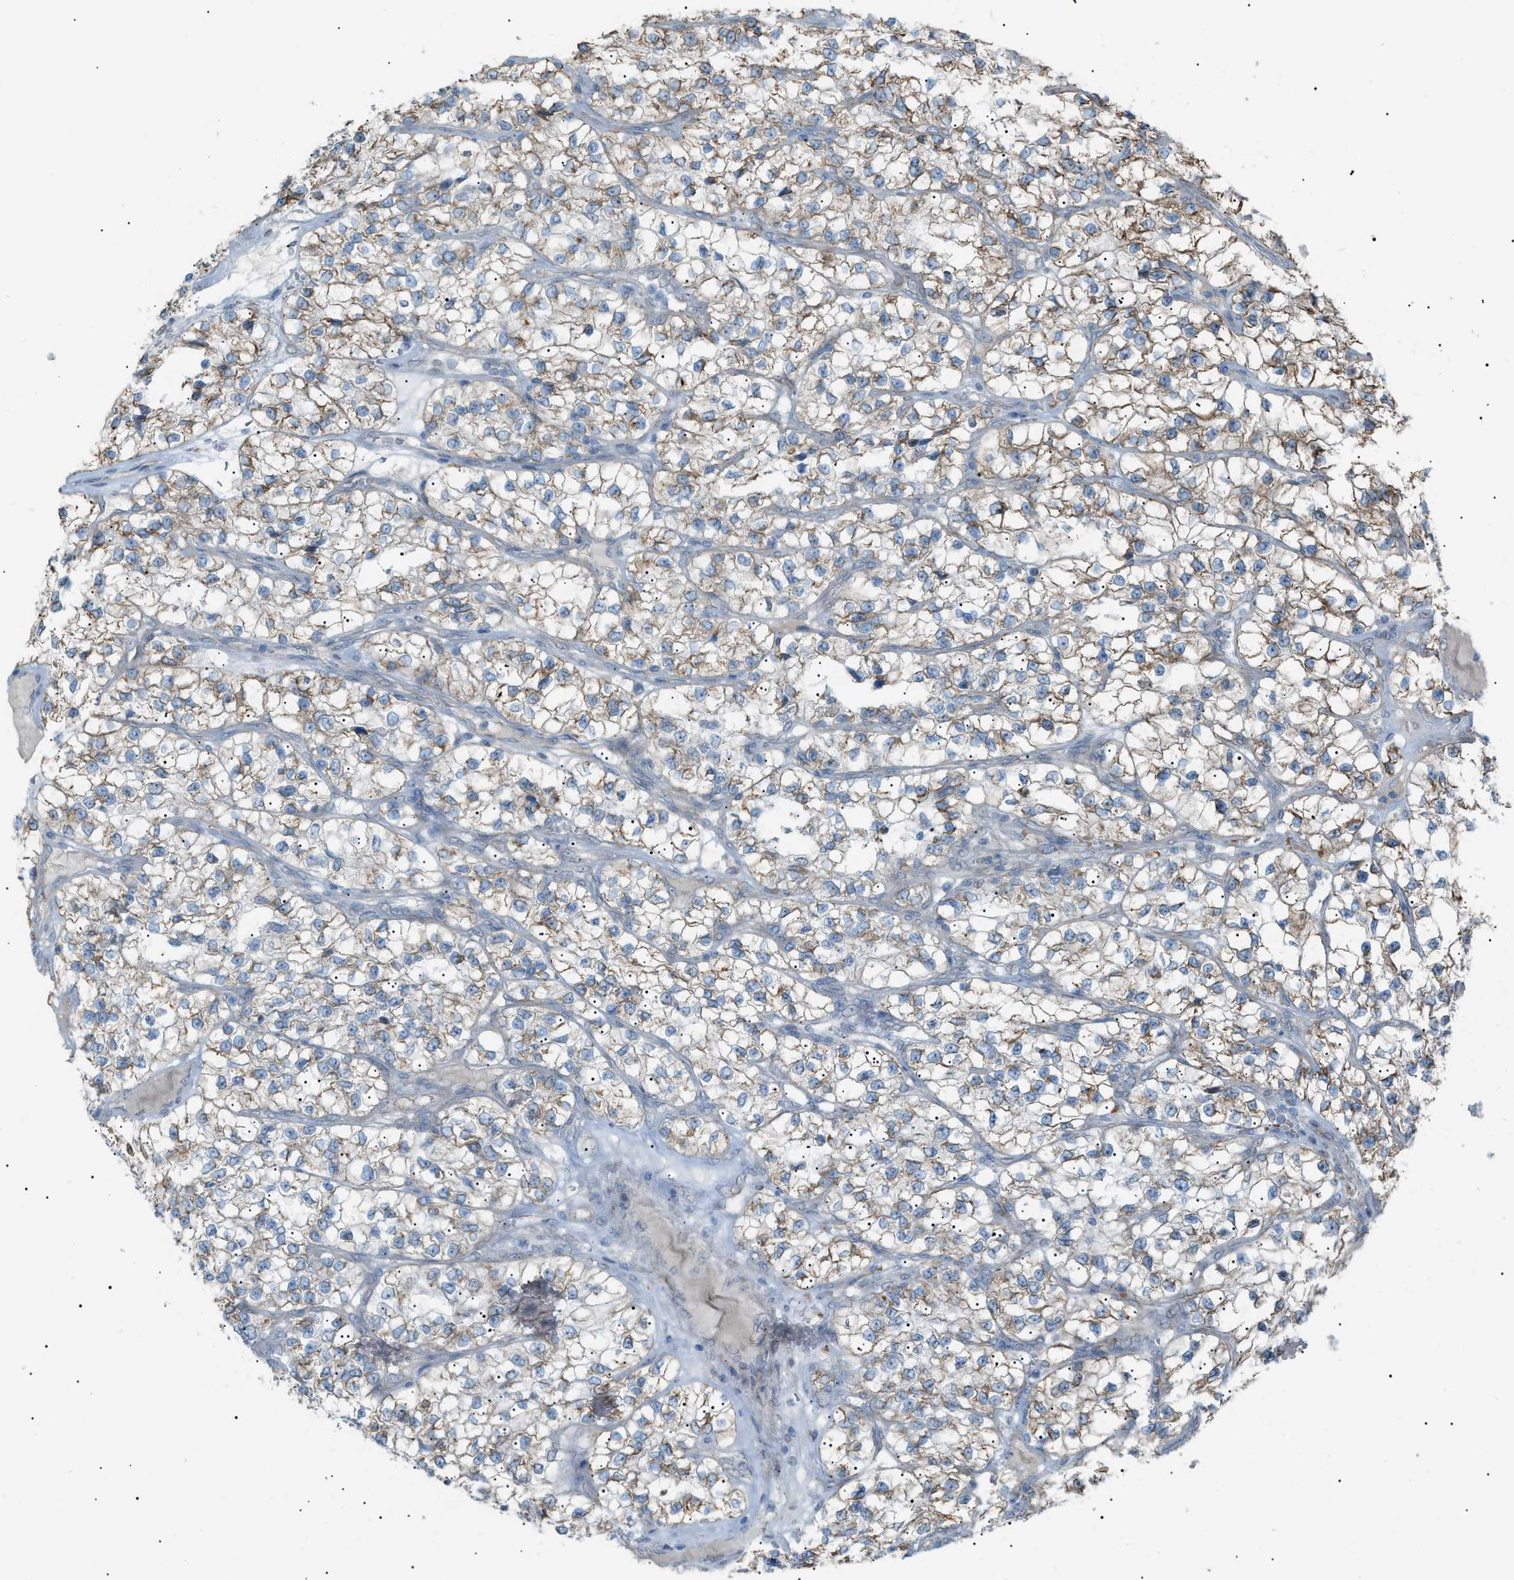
{"staining": {"intensity": "moderate", "quantity": "25%-75%", "location": "cytoplasmic/membranous"}, "tissue": "renal cancer", "cell_type": "Tumor cells", "image_type": "cancer", "snomed": [{"axis": "morphology", "description": "Adenocarcinoma, NOS"}, {"axis": "topography", "description": "Kidney"}], "caption": "The histopathology image shows staining of renal adenocarcinoma, revealing moderate cytoplasmic/membranous protein positivity (brown color) within tumor cells.", "gene": "ZNF516", "patient": {"sex": "female", "age": 57}}